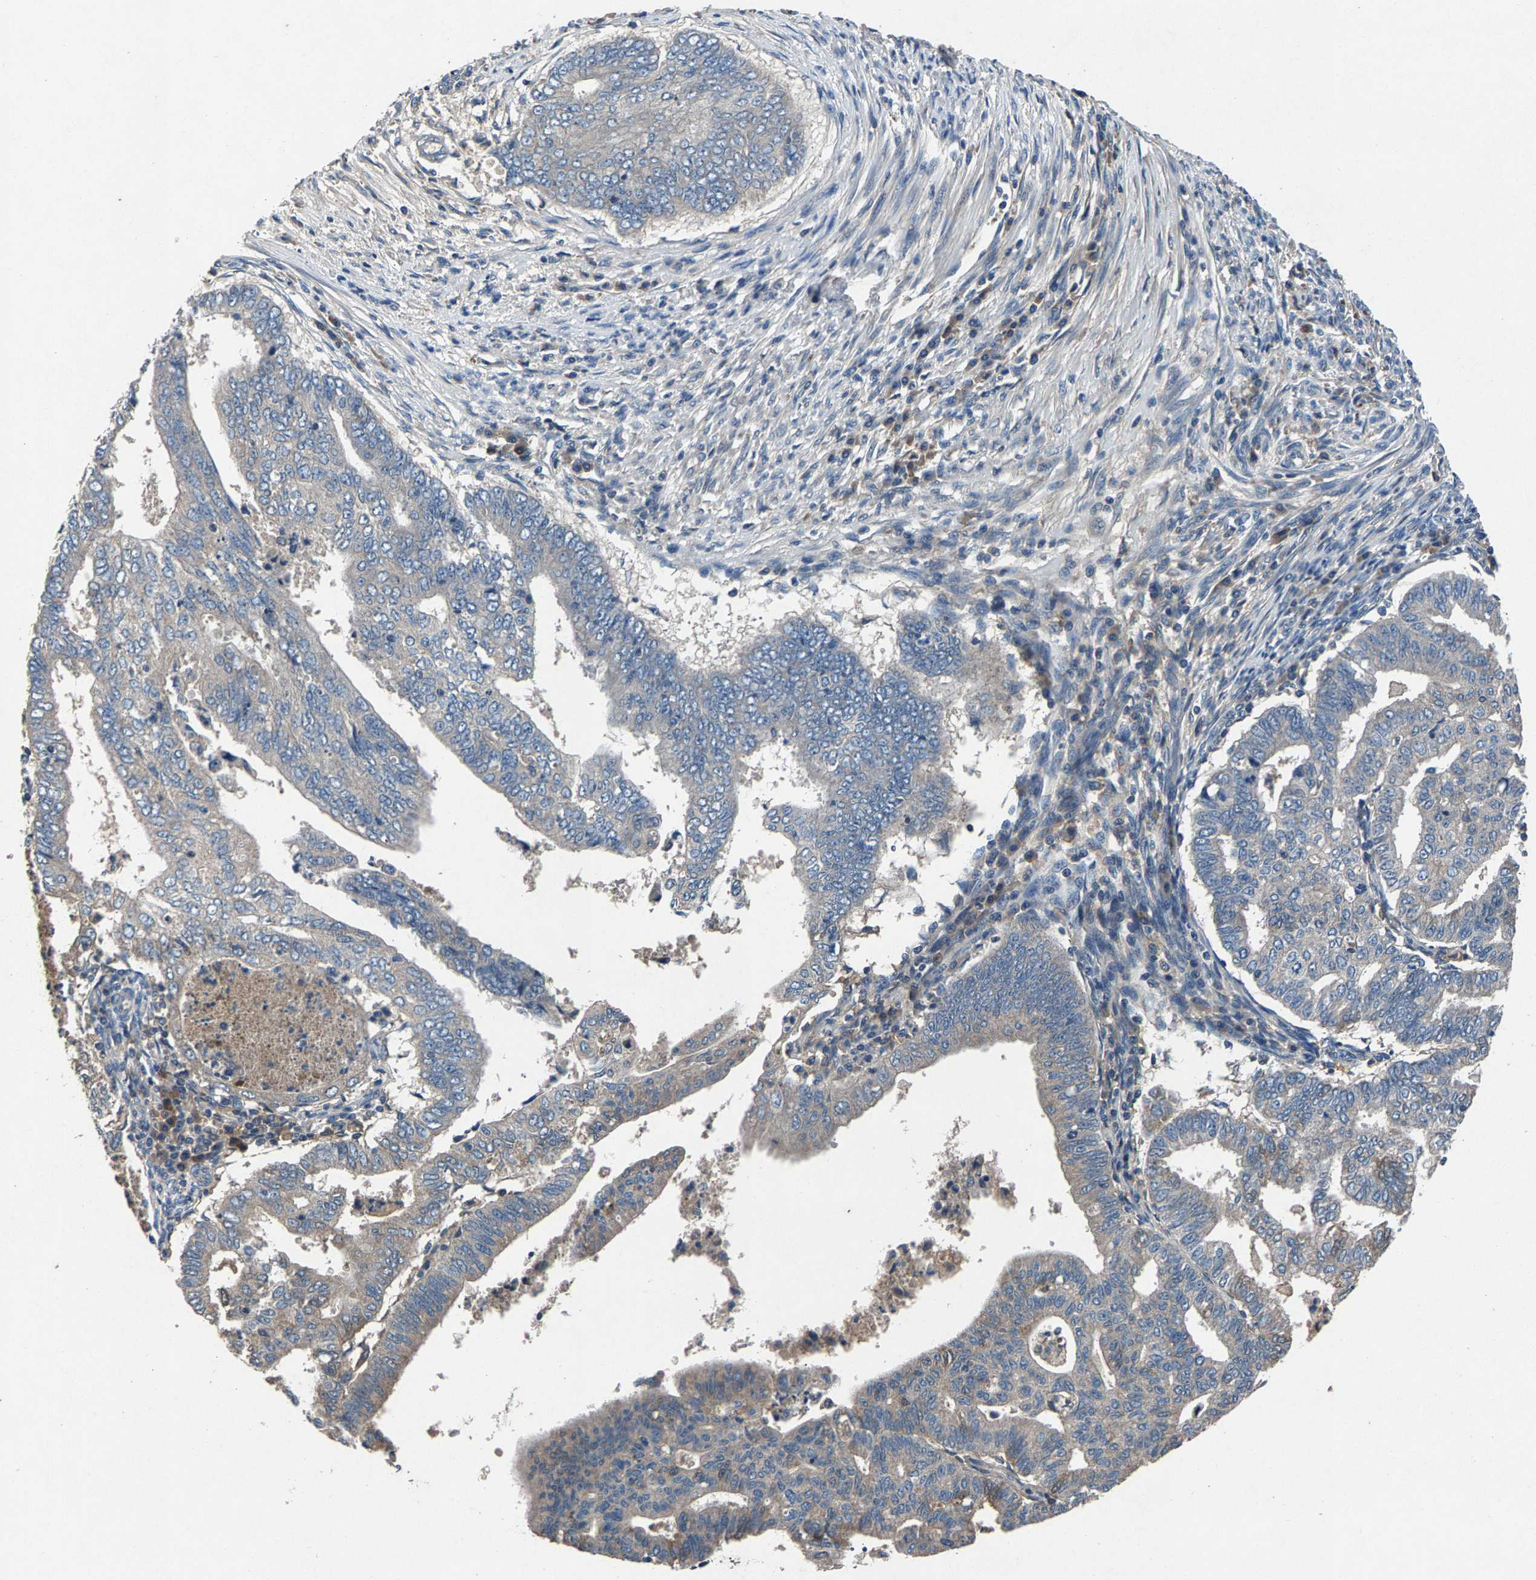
{"staining": {"intensity": "weak", "quantity": "<25%", "location": "cytoplasmic/membranous"}, "tissue": "endometrial cancer", "cell_type": "Tumor cells", "image_type": "cancer", "snomed": [{"axis": "morphology", "description": "Polyp, NOS"}, {"axis": "morphology", "description": "Adenocarcinoma, NOS"}, {"axis": "morphology", "description": "Adenoma, NOS"}, {"axis": "topography", "description": "Endometrium"}], "caption": "Immunohistochemical staining of polyp (endometrial) displays no significant expression in tumor cells.", "gene": "PRXL2C", "patient": {"sex": "female", "age": 79}}